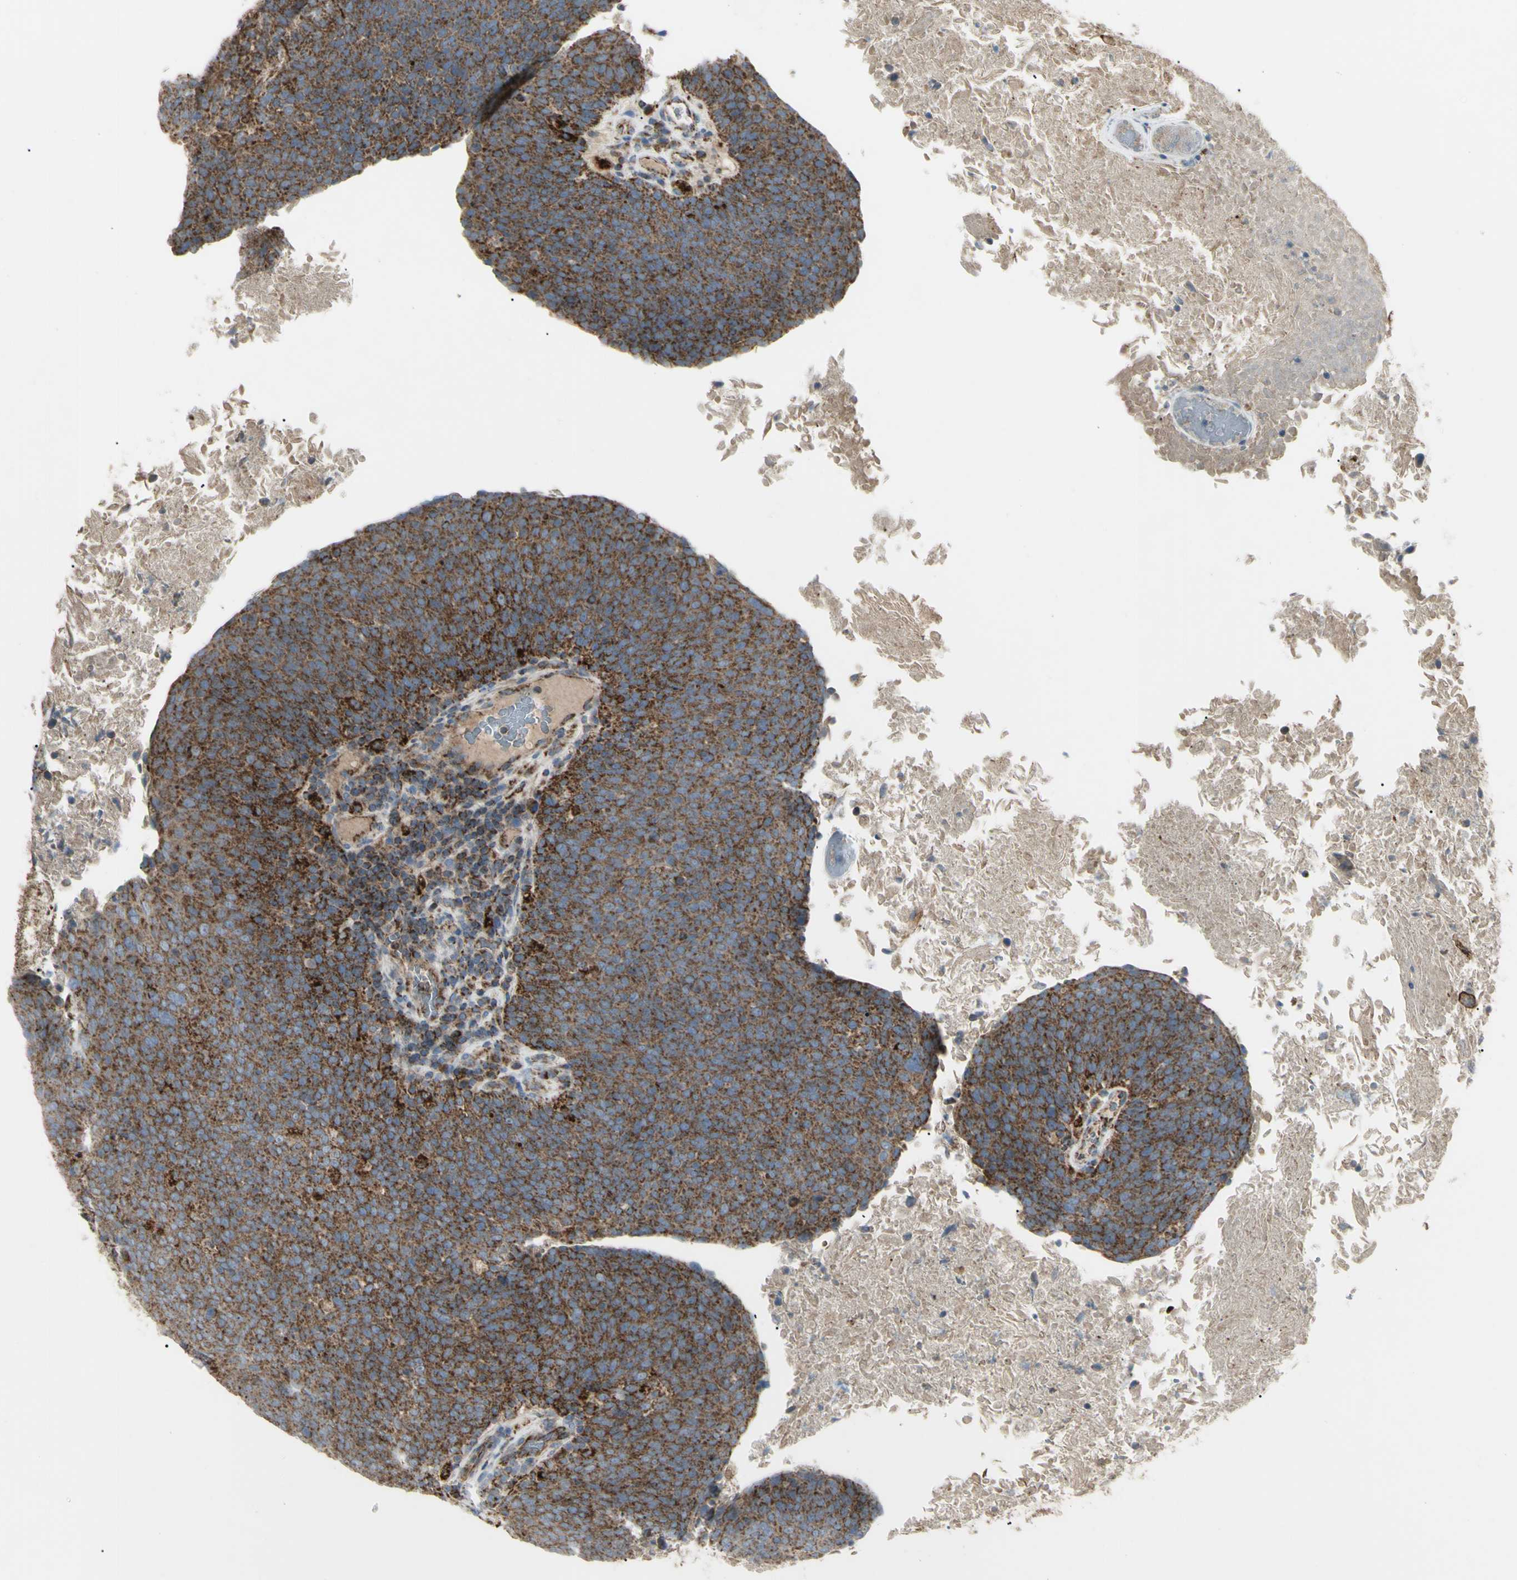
{"staining": {"intensity": "strong", "quantity": ">75%", "location": "cytoplasmic/membranous"}, "tissue": "head and neck cancer", "cell_type": "Tumor cells", "image_type": "cancer", "snomed": [{"axis": "morphology", "description": "Squamous cell carcinoma, NOS"}, {"axis": "morphology", "description": "Squamous cell carcinoma, metastatic, NOS"}, {"axis": "topography", "description": "Lymph node"}, {"axis": "topography", "description": "Head-Neck"}], "caption": "A brown stain shows strong cytoplasmic/membranous expression of a protein in head and neck metastatic squamous cell carcinoma tumor cells.", "gene": "CYB5R1", "patient": {"sex": "male", "age": 62}}